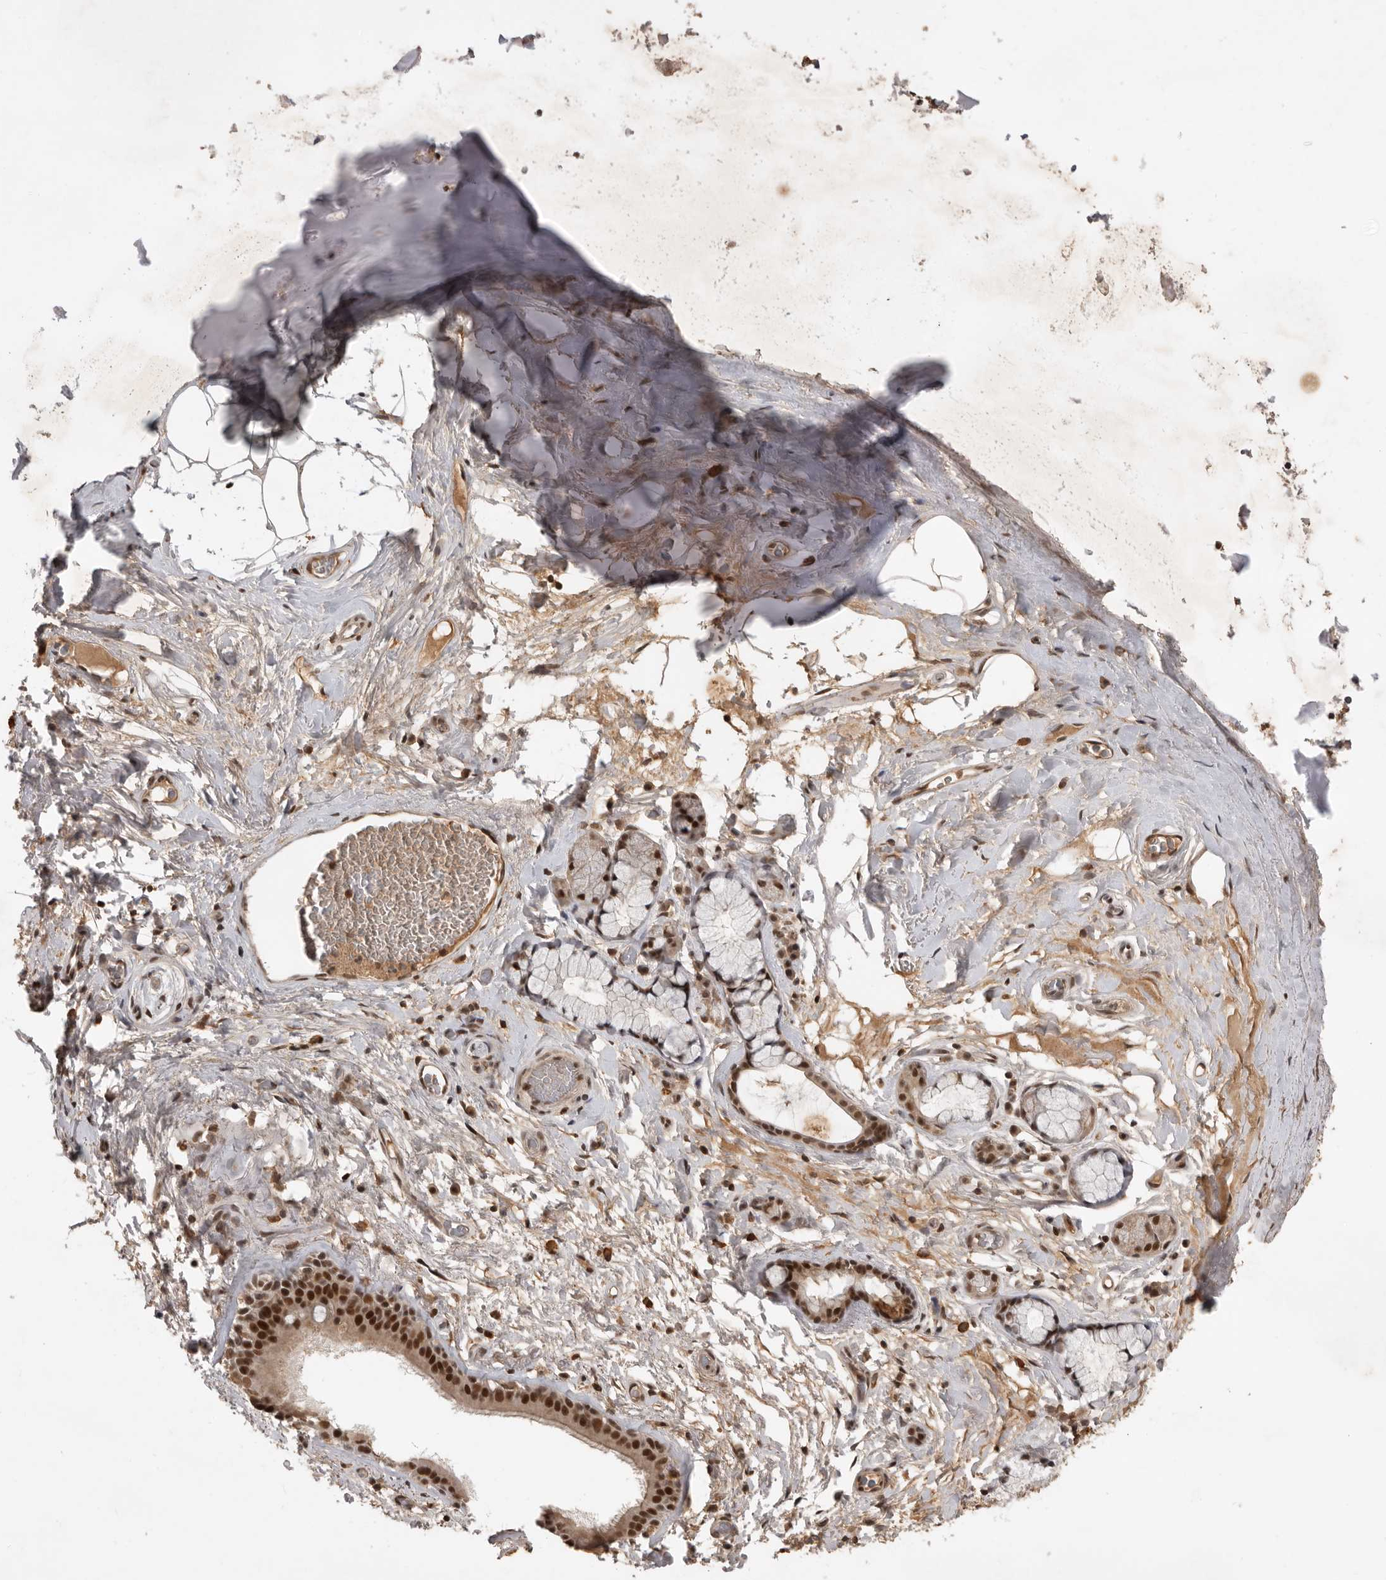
{"staining": {"intensity": "moderate", "quantity": ">75%", "location": "nuclear"}, "tissue": "adipose tissue", "cell_type": "Adipocytes", "image_type": "normal", "snomed": [{"axis": "morphology", "description": "Normal tissue, NOS"}, {"axis": "topography", "description": "Cartilage tissue"}], "caption": "A brown stain highlights moderate nuclear staining of a protein in adipocytes of benign adipose tissue. Using DAB (brown) and hematoxylin (blue) stains, captured at high magnification using brightfield microscopy.", "gene": "CBLL1", "patient": {"sex": "female", "age": 63}}